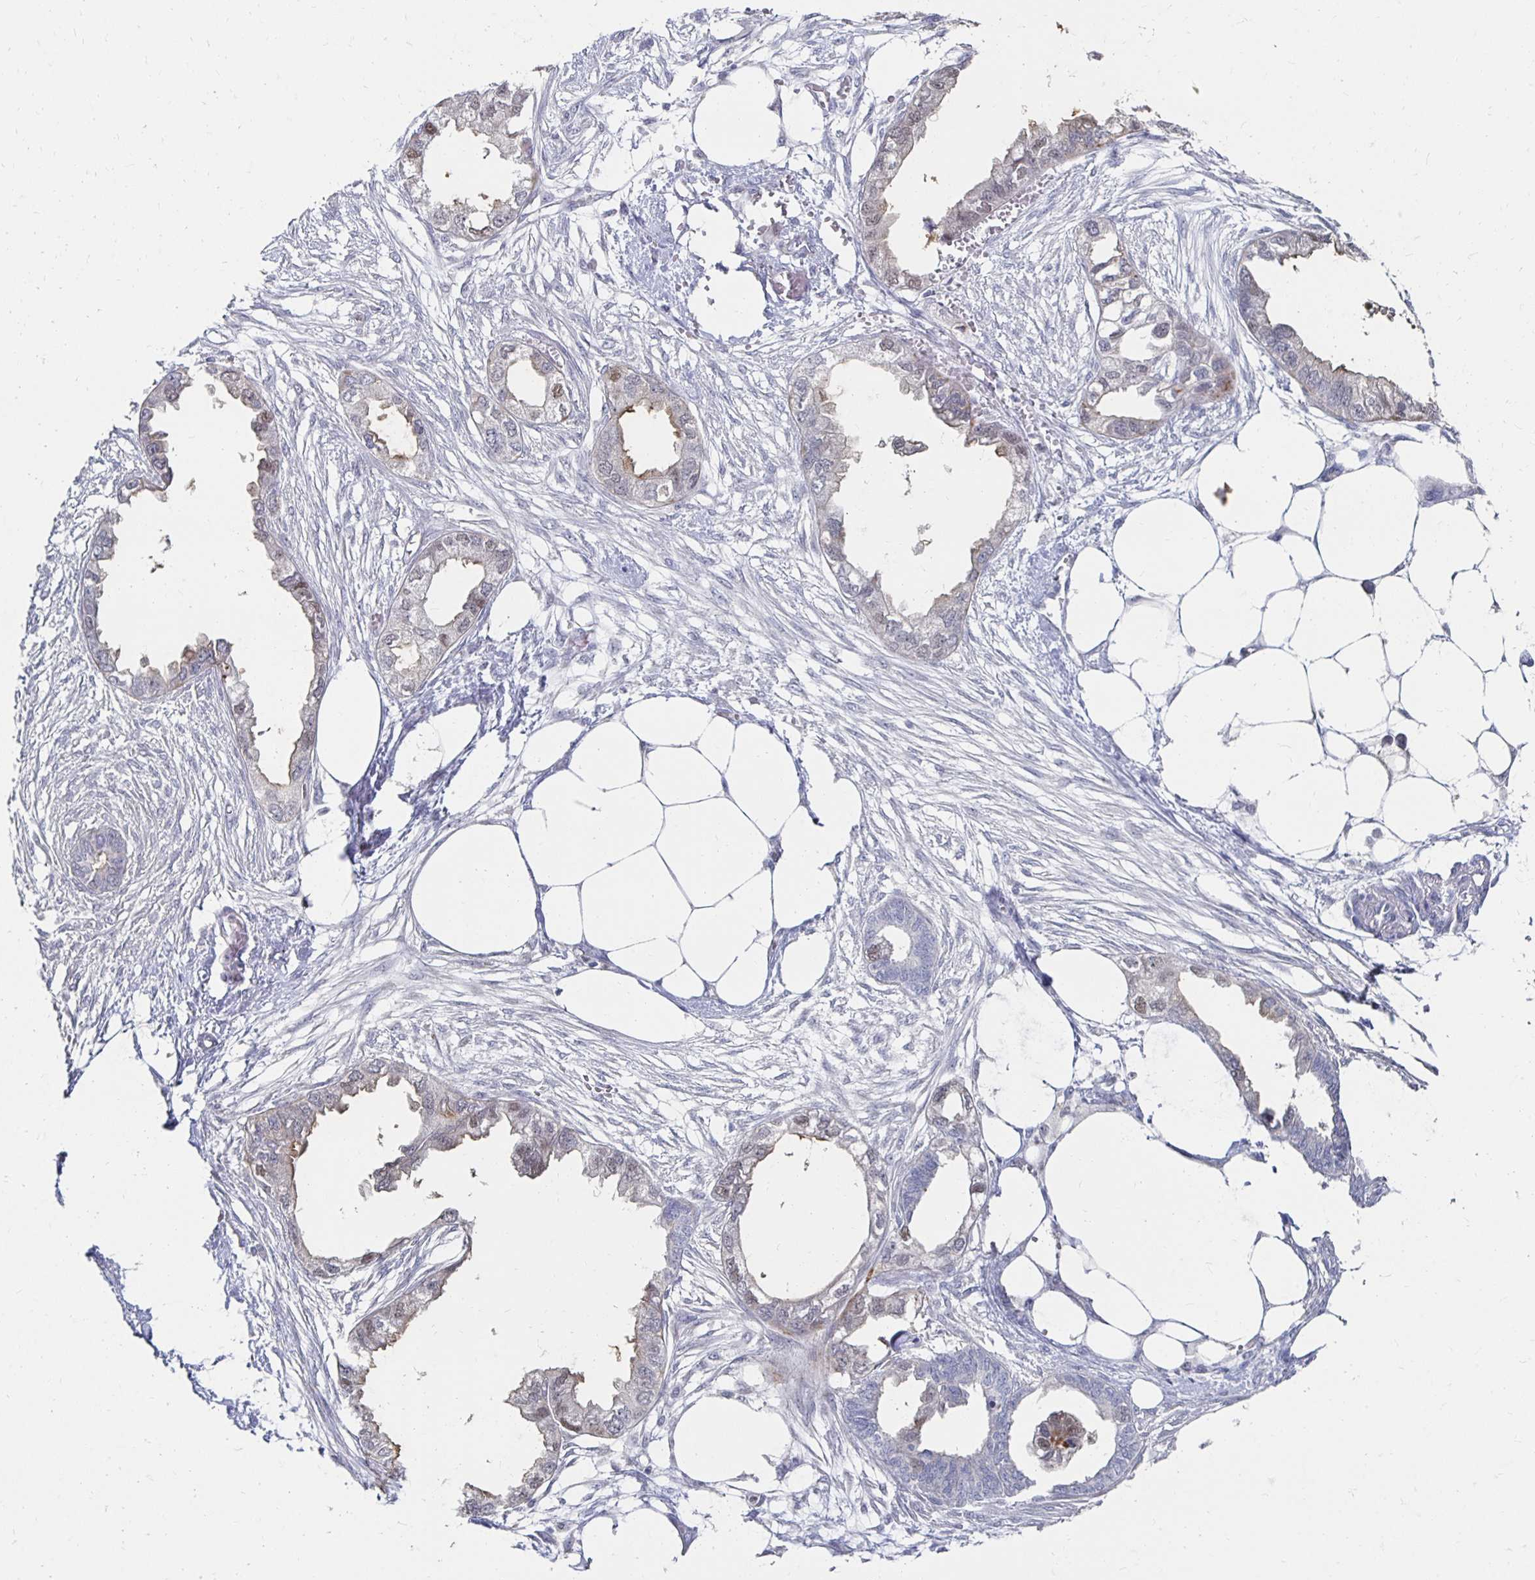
{"staining": {"intensity": "weak", "quantity": "<25%", "location": "cytoplasmic/membranous,nuclear"}, "tissue": "endometrial cancer", "cell_type": "Tumor cells", "image_type": "cancer", "snomed": [{"axis": "morphology", "description": "Adenocarcinoma, NOS"}, {"axis": "morphology", "description": "Adenocarcinoma, metastatic, NOS"}, {"axis": "topography", "description": "Adipose tissue"}, {"axis": "topography", "description": "Endometrium"}], "caption": "Histopathology image shows no protein expression in tumor cells of endometrial cancer (adenocarcinoma) tissue.", "gene": "NOCT", "patient": {"sex": "female", "age": 67}}